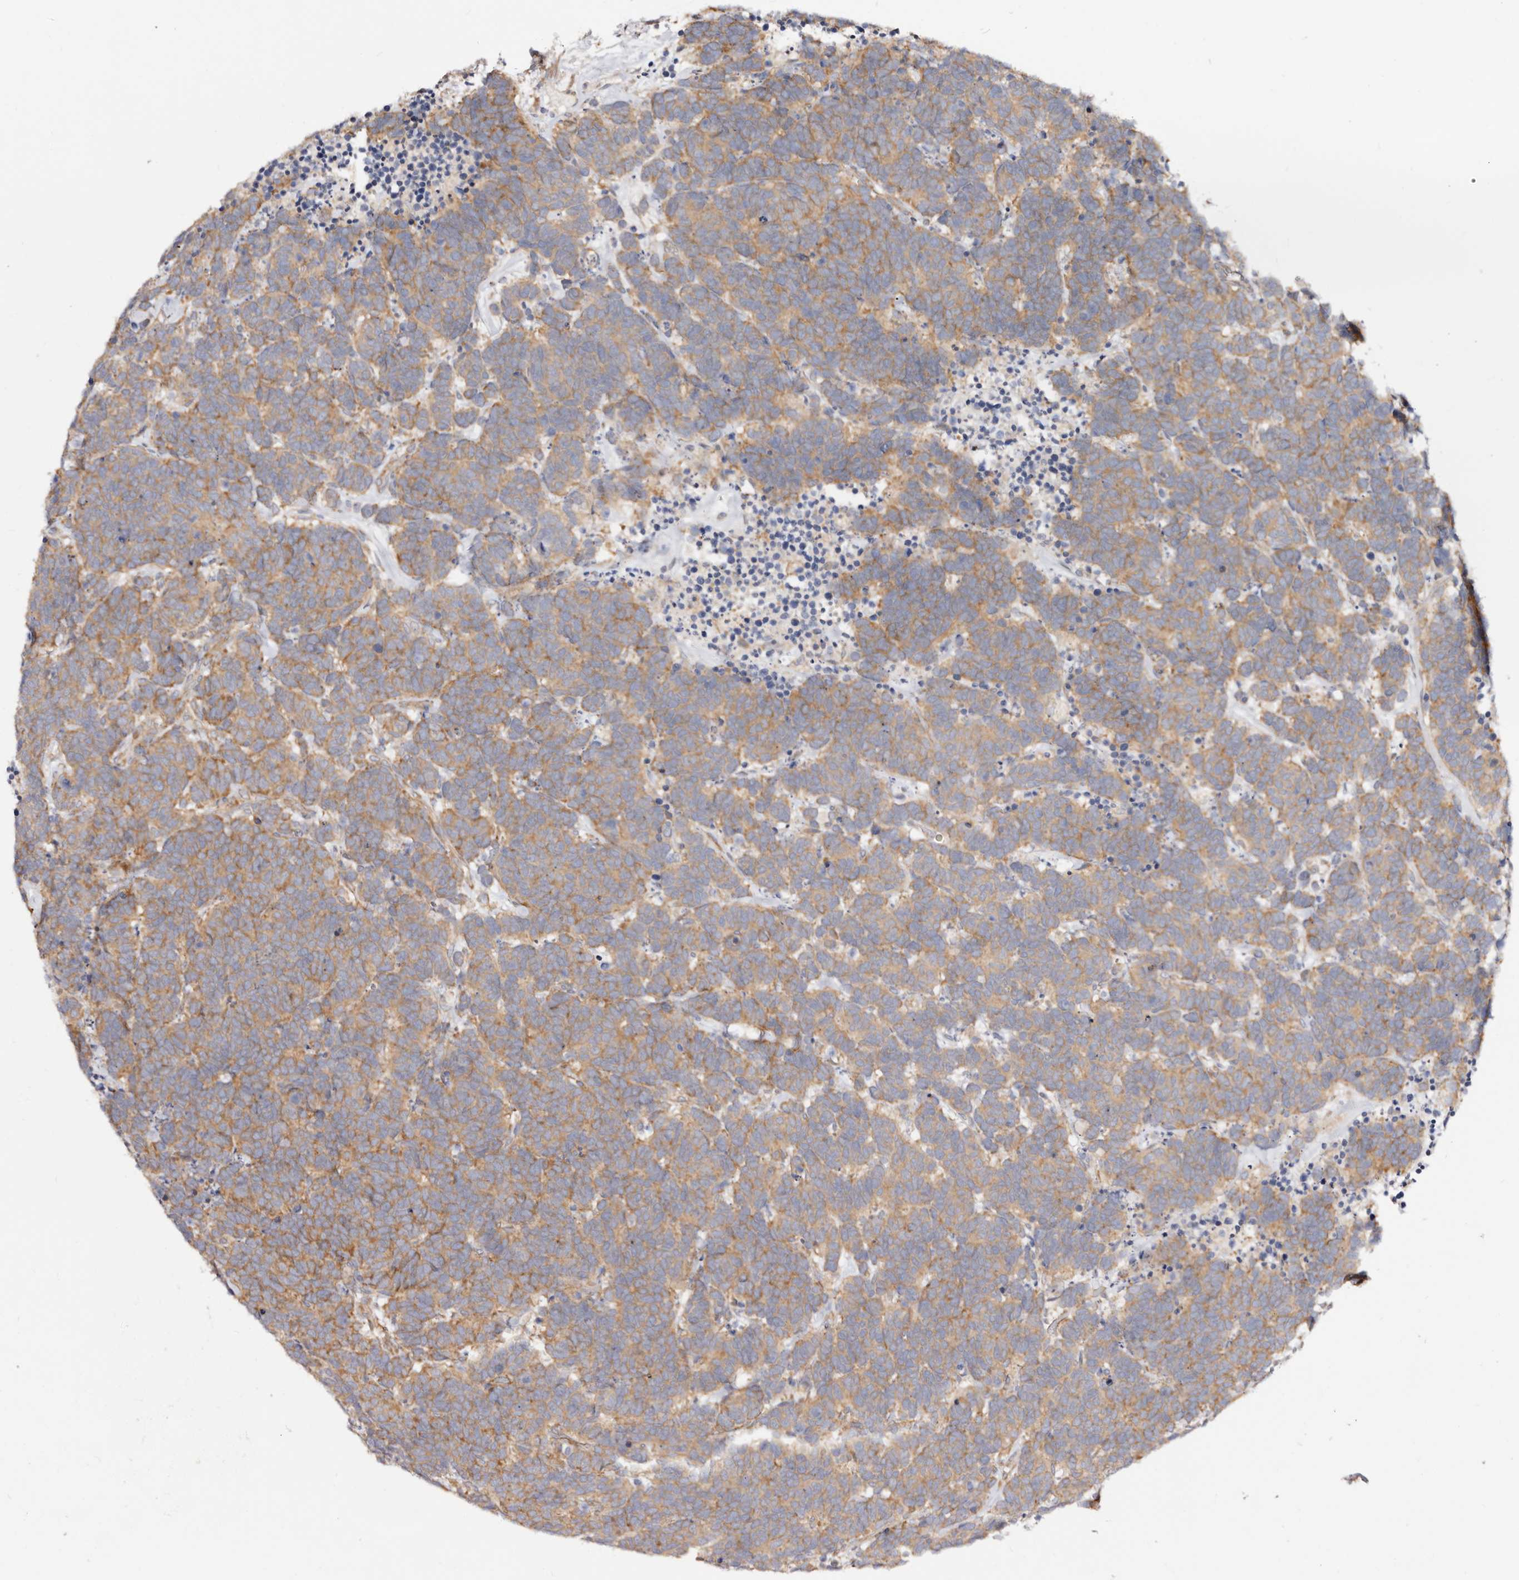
{"staining": {"intensity": "moderate", "quantity": ">75%", "location": "cytoplasmic/membranous"}, "tissue": "carcinoid", "cell_type": "Tumor cells", "image_type": "cancer", "snomed": [{"axis": "morphology", "description": "Carcinoma, NOS"}, {"axis": "morphology", "description": "Carcinoid, malignant, NOS"}, {"axis": "topography", "description": "Urinary bladder"}], "caption": "The micrograph shows staining of carcinoid, revealing moderate cytoplasmic/membranous protein staining (brown color) within tumor cells.", "gene": "GNA13", "patient": {"sex": "male", "age": 57}}